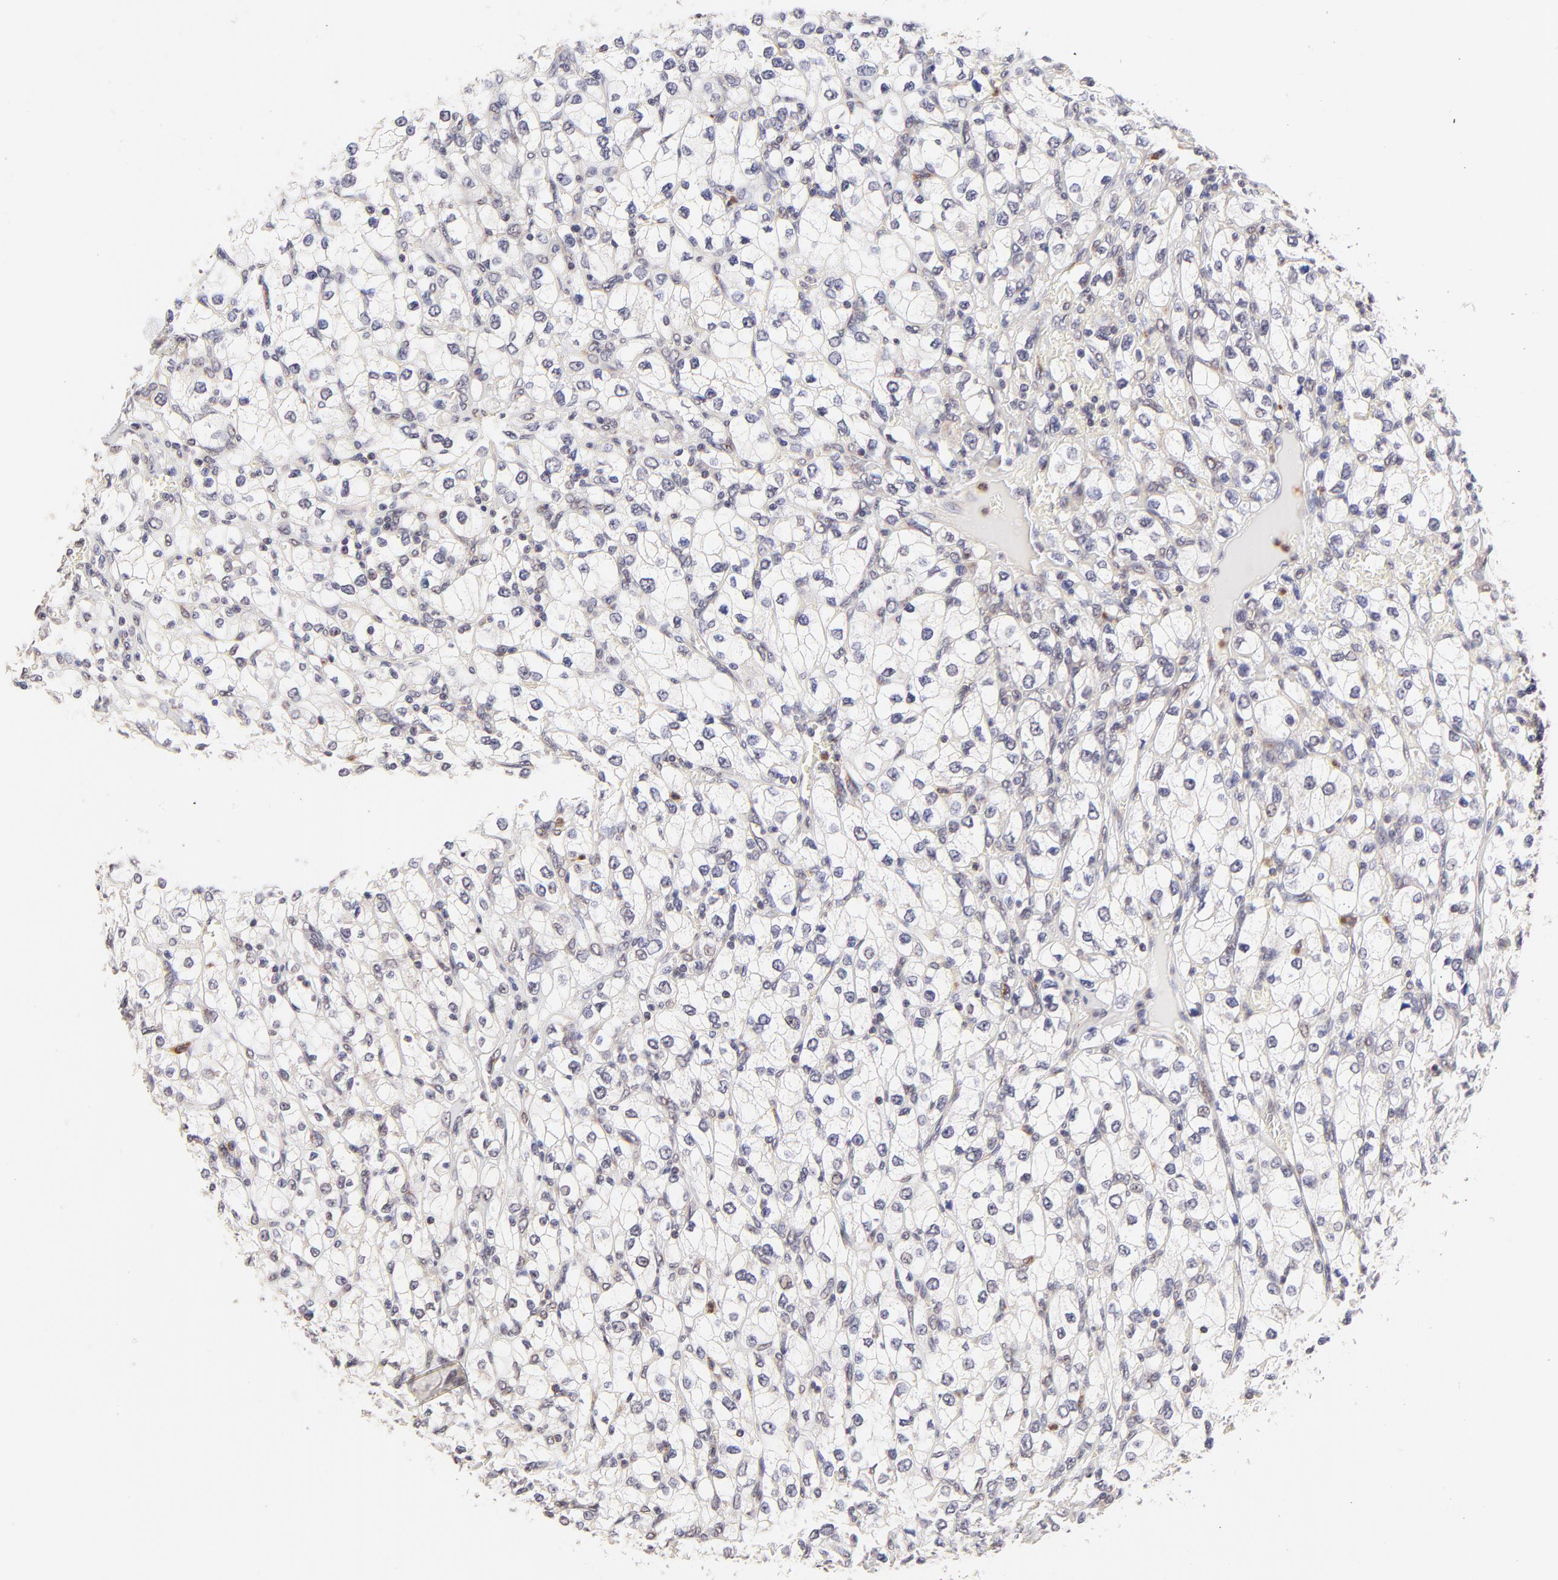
{"staining": {"intensity": "negative", "quantity": "none", "location": "none"}, "tissue": "renal cancer", "cell_type": "Tumor cells", "image_type": "cancer", "snomed": [{"axis": "morphology", "description": "Adenocarcinoma, NOS"}, {"axis": "topography", "description": "Kidney"}], "caption": "A micrograph of renal cancer (adenocarcinoma) stained for a protein exhibits no brown staining in tumor cells.", "gene": "MED12", "patient": {"sex": "female", "age": 62}}